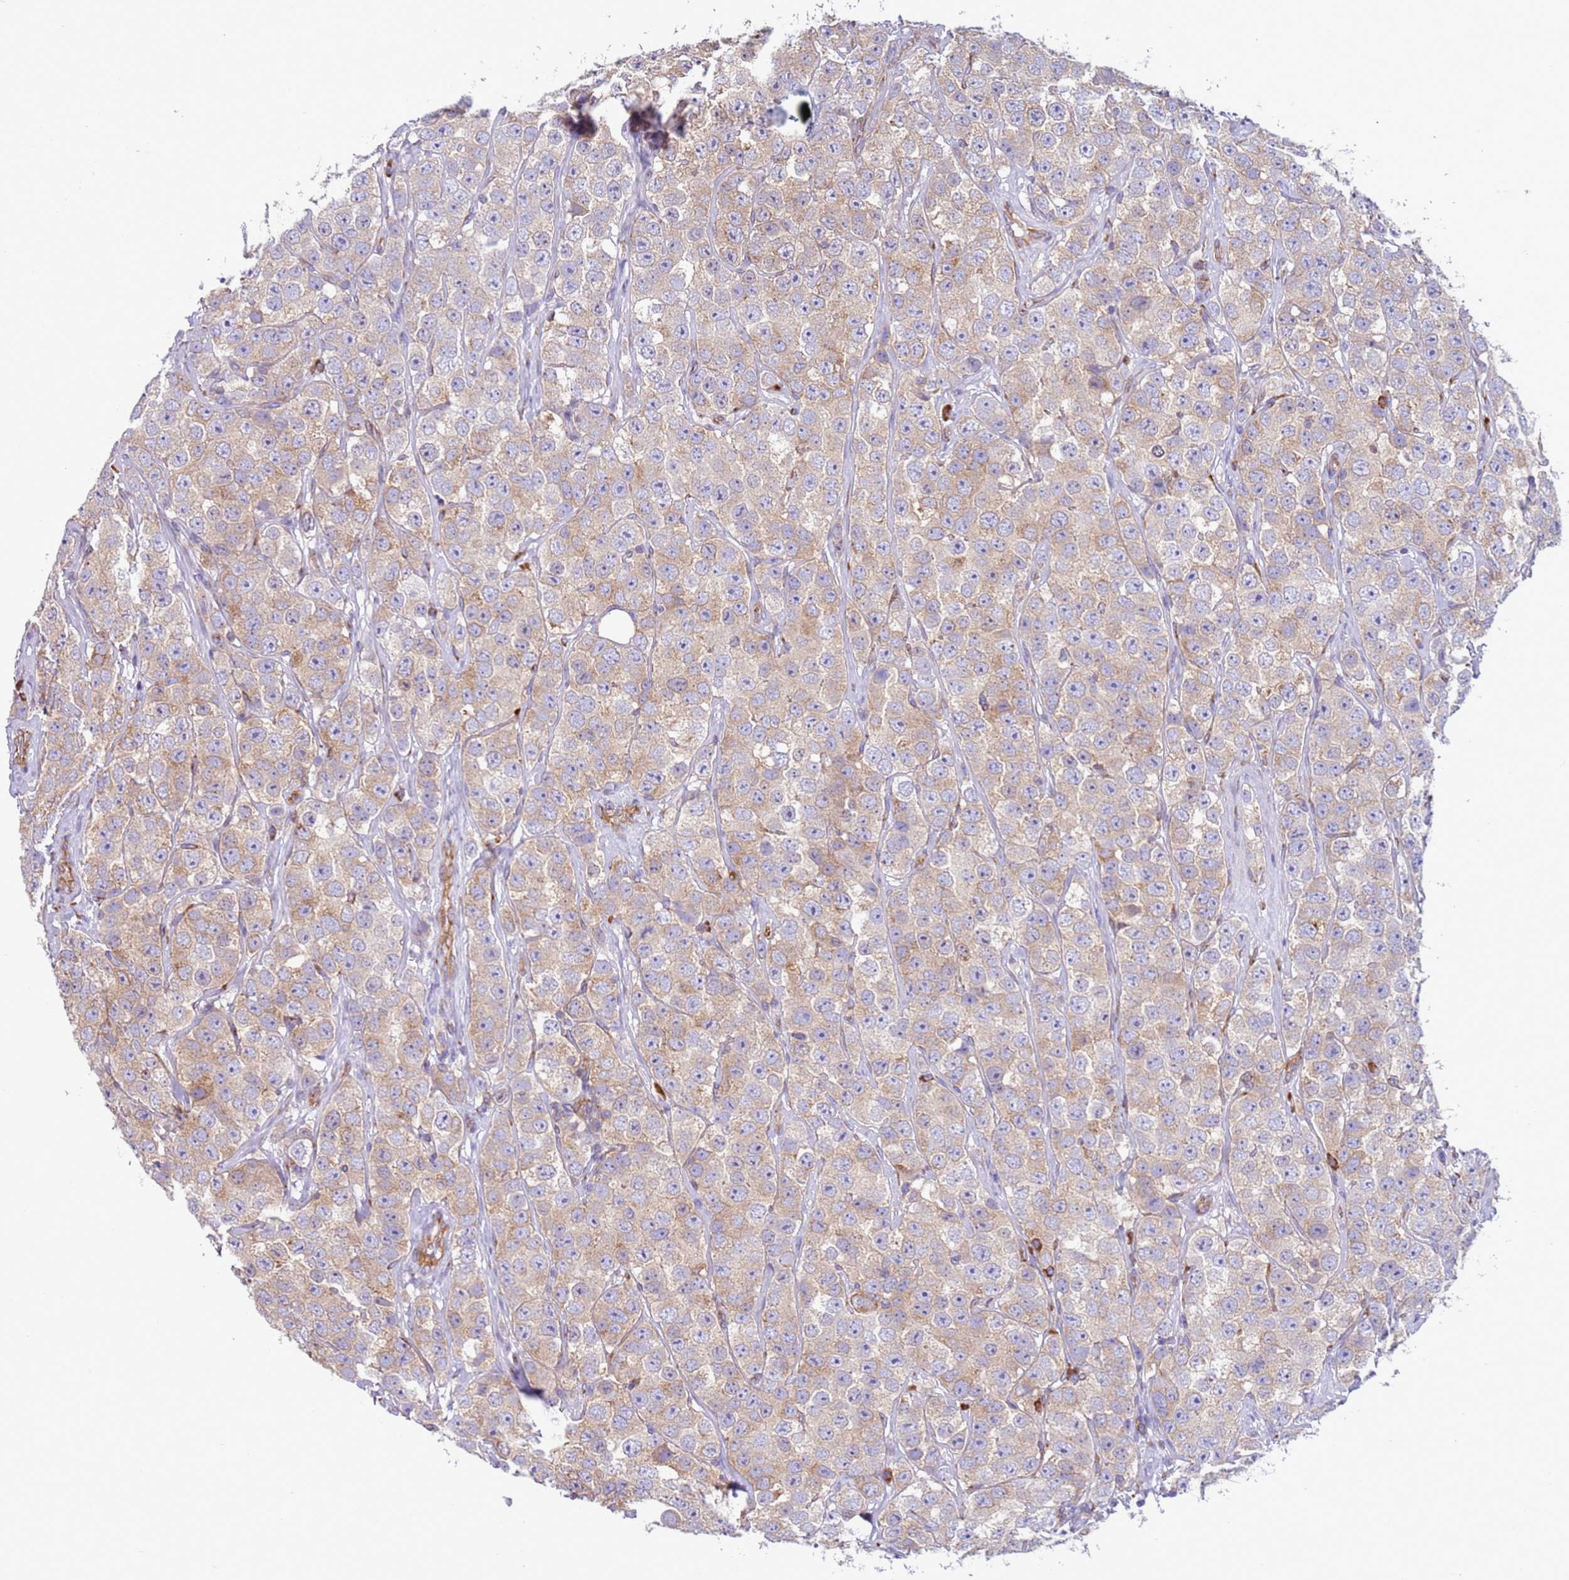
{"staining": {"intensity": "weak", "quantity": ">75%", "location": "cytoplasmic/membranous"}, "tissue": "testis cancer", "cell_type": "Tumor cells", "image_type": "cancer", "snomed": [{"axis": "morphology", "description": "Seminoma, NOS"}, {"axis": "topography", "description": "Testis"}], "caption": "Protein analysis of seminoma (testis) tissue shows weak cytoplasmic/membranous staining in approximately >75% of tumor cells.", "gene": "VARS1", "patient": {"sex": "male", "age": 28}}